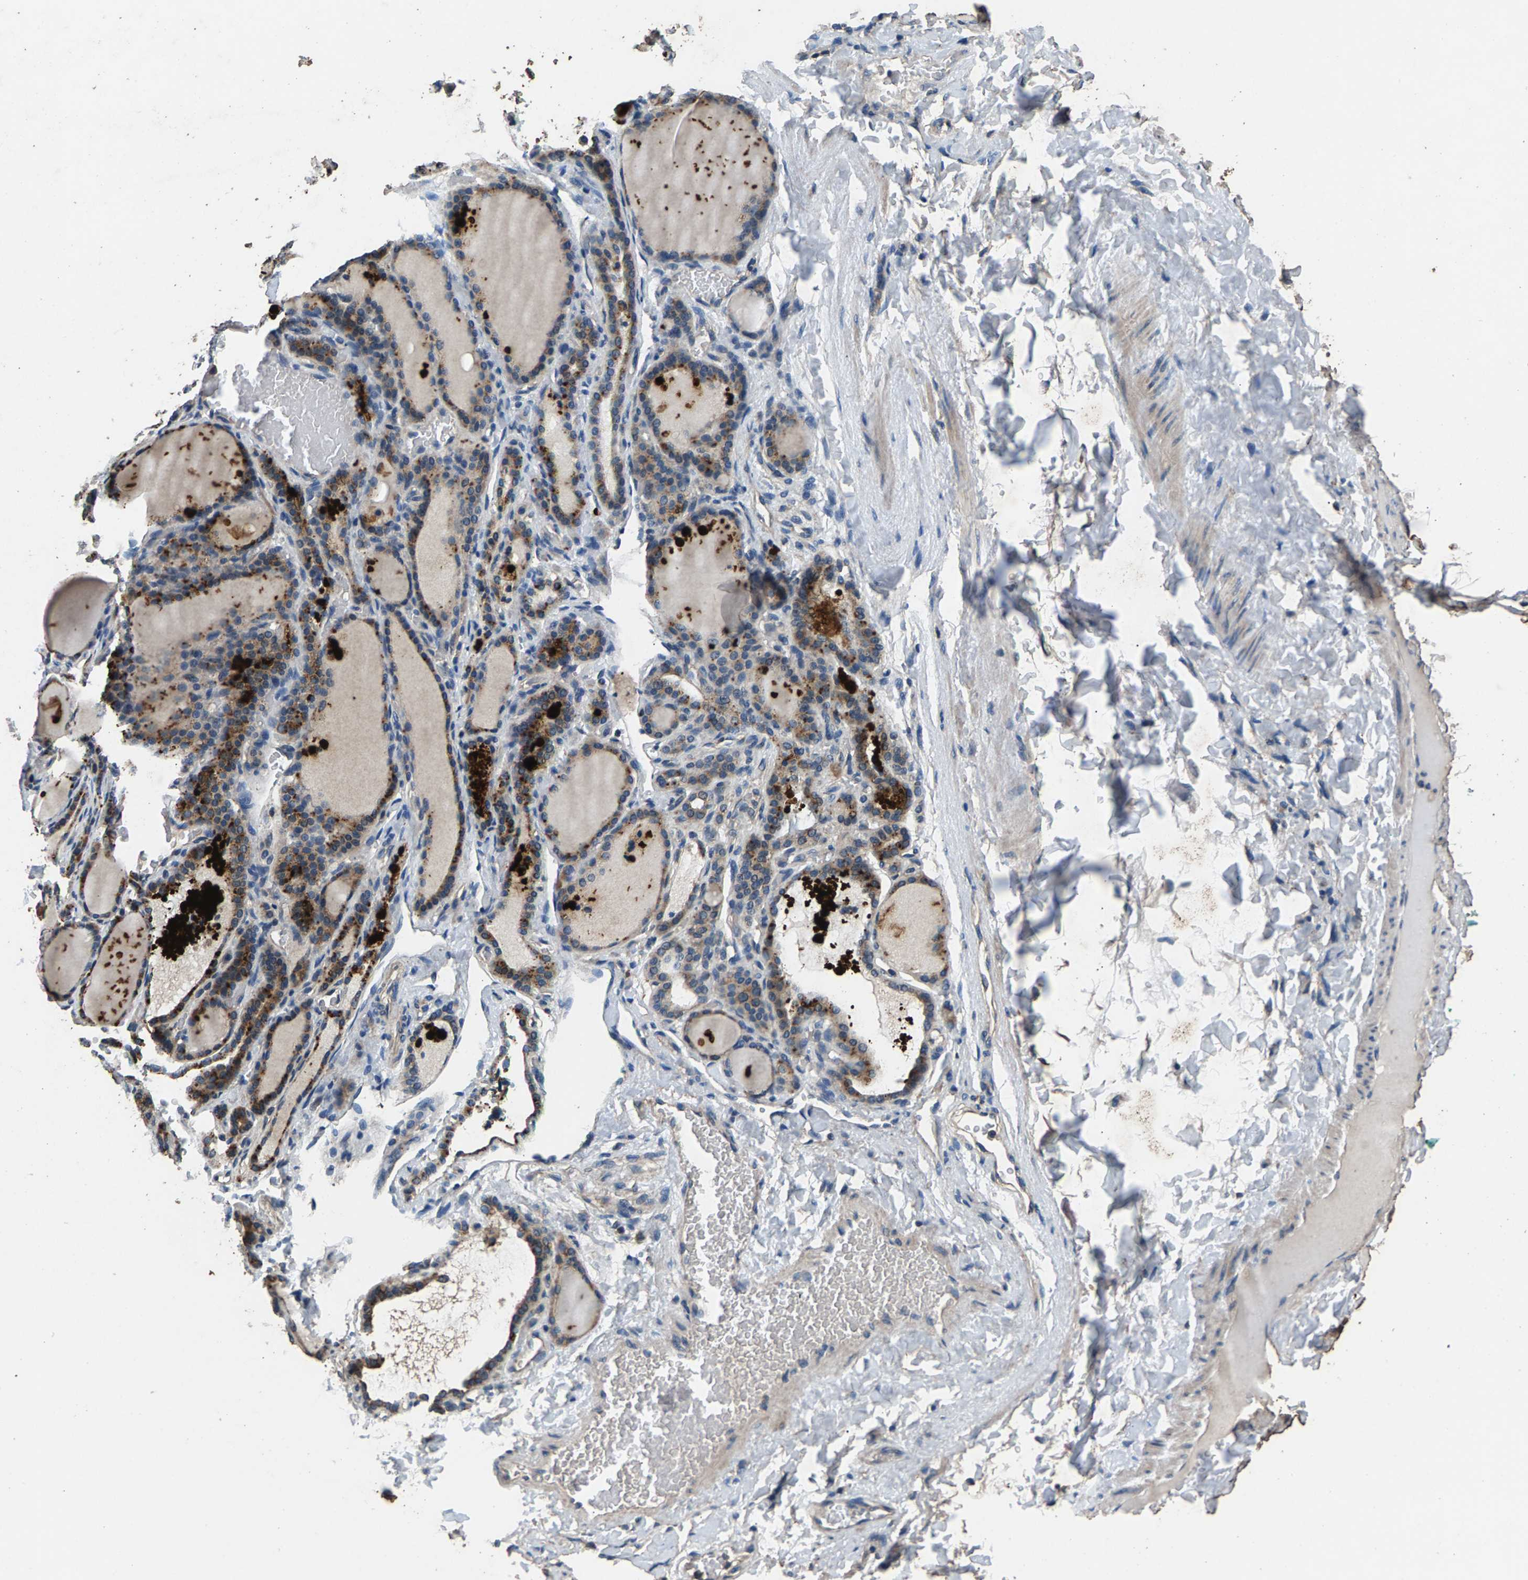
{"staining": {"intensity": "moderate", "quantity": ">75%", "location": "cytoplasmic/membranous"}, "tissue": "thyroid gland", "cell_type": "Glandular cells", "image_type": "normal", "snomed": [{"axis": "morphology", "description": "Normal tissue, NOS"}, {"axis": "topography", "description": "Thyroid gland"}], "caption": "Glandular cells reveal medium levels of moderate cytoplasmic/membranous staining in approximately >75% of cells in unremarkable human thyroid gland. (DAB (3,3'-diaminobenzidine) = brown stain, brightfield microscopy at high magnification).", "gene": "MRPL27", "patient": {"sex": "female", "age": 28}}